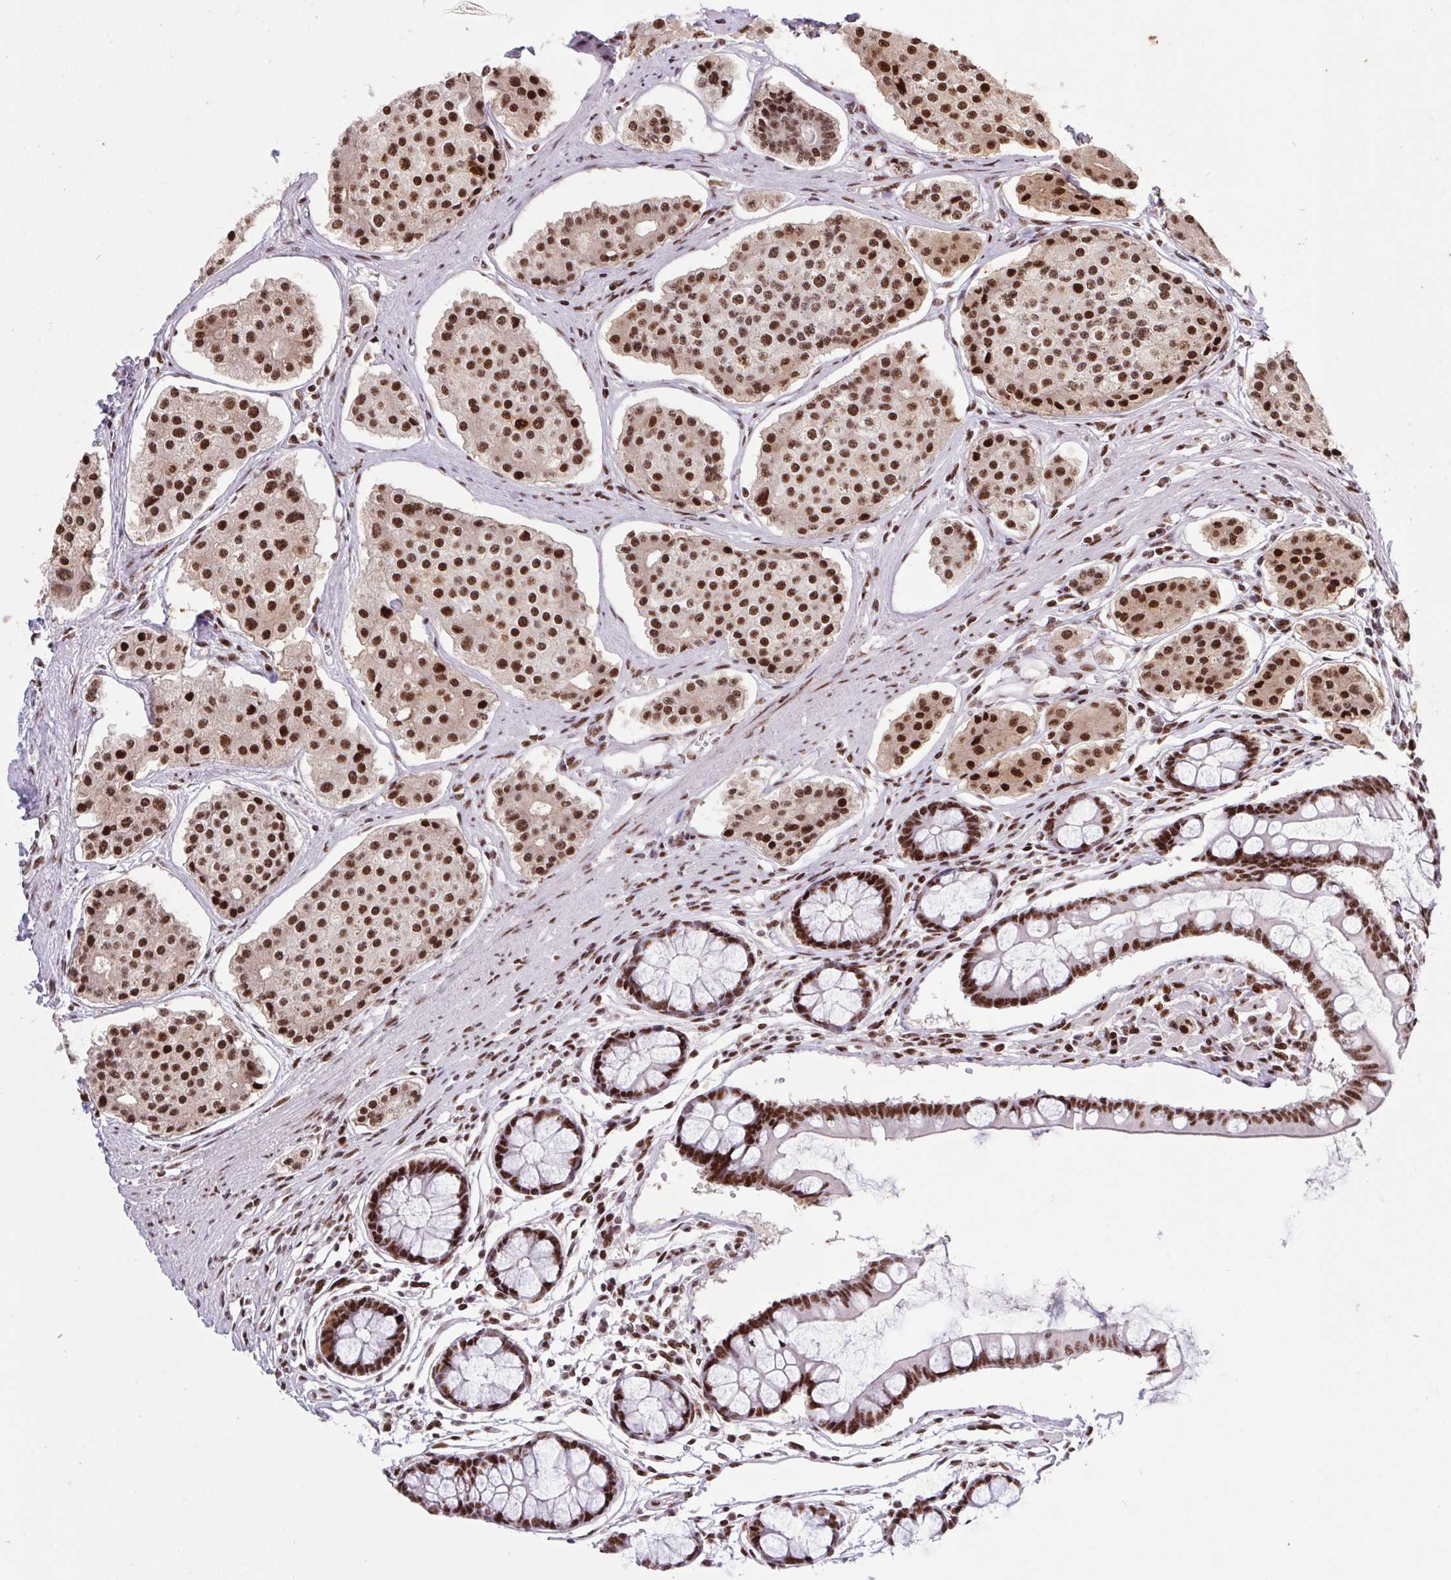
{"staining": {"intensity": "strong", "quantity": ">75%", "location": "nuclear"}, "tissue": "carcinoid", "cell_type": "Tumor cells", "image_type": "cancer", "snomed": [{"axis": "morphology", "description": "Carcinoid, malignant, NOS"}, {"axis": "topography", "description": "Small intestine"}], "caption": "Protein positivity by IHC displays strong nuclear positivity in approximately >75% of tumor cells in carcinoid.", "gene": "LDLRAD4", "patient": {"sex": "female", "age": 65}}